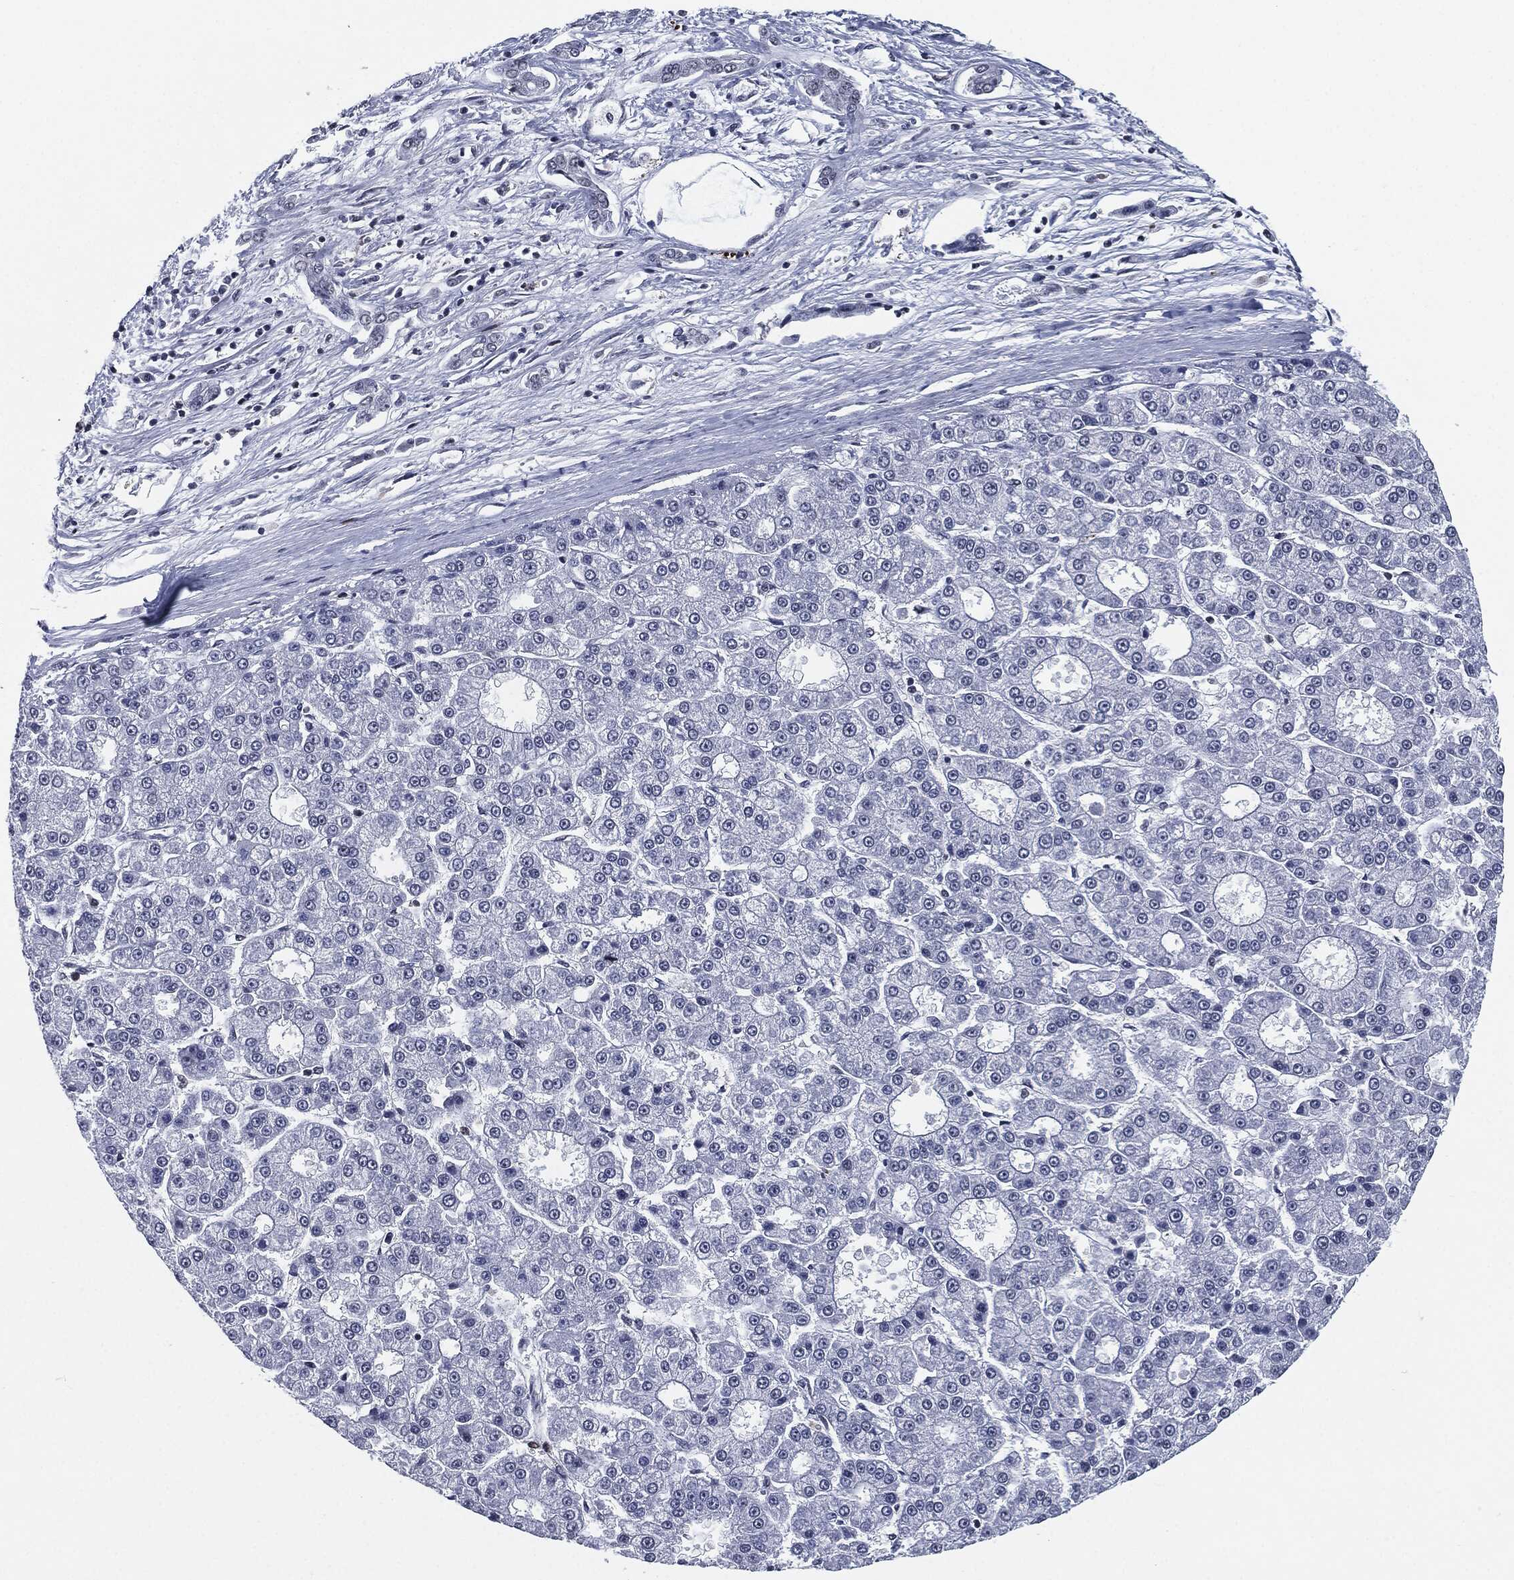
{"staining": {"intensity": "negative", "quantity": "none", "location": "none"}, "tissue": "liver cancer", "cell_type": "Tumor cells", "image_type": "cancer", "snomed": [{"axis": "morphology", "description": "Carcinoma, Hepatocellular, NOS"}, {"axis": "topography", "description": "Liver"}], "caption": "There is no significant staining in tumor cells of liver hepatocellular carcinoma. (Brightfield microscopy of DAB (3,3'-diaminobenzidine) immunohistochemistry (IHC) at high magnification).", "gene": "AKT2", "patient": {"sex": "male", "age": 70}}